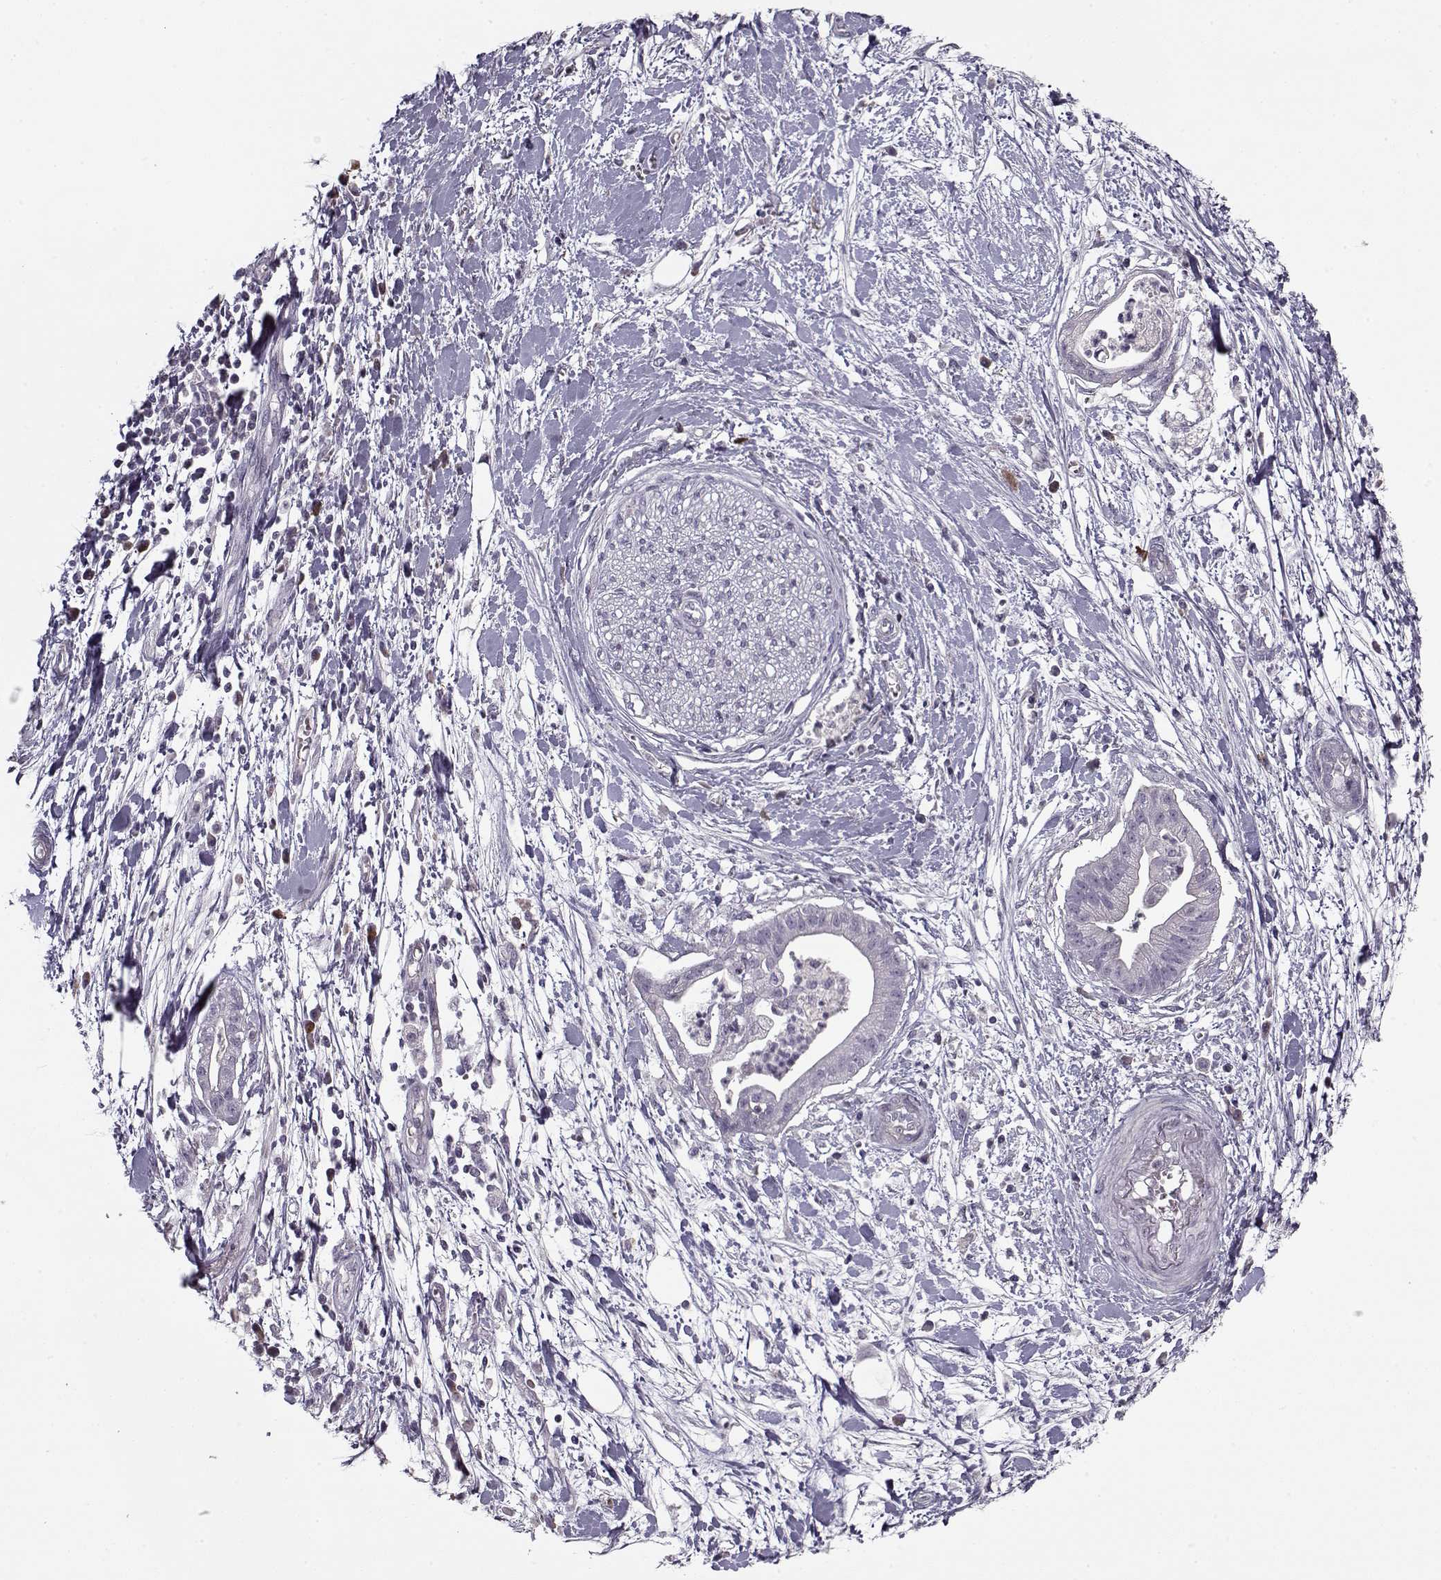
{"staining": {"intensity": "negative", "quantity": "none", "location": "none"}, "tissue": "pancreatic cancer", "cell_type": "Tumor cells", "image_type": "cancer", "snomed": [{"axis": "morphology", "description": "Normal tissue, NOS"}, {"axis": "morphology", "description": "Adenocarcinoma, NOS"}, {"axis": "topography", "description": "Lymph node"}, {"axis": "topography", "description": "Pancreas"}], "caption": "Immunohistochemistry (IHC) micrograph of neoplastic tissue: adenocarcinoma (pancreatic) stained with DAB (3,3'-diaminobenzidine) reveals no significant protein staining in tumor cells.", "gene": "KRT9", "patient": {"sex": "female", "age": 58}}